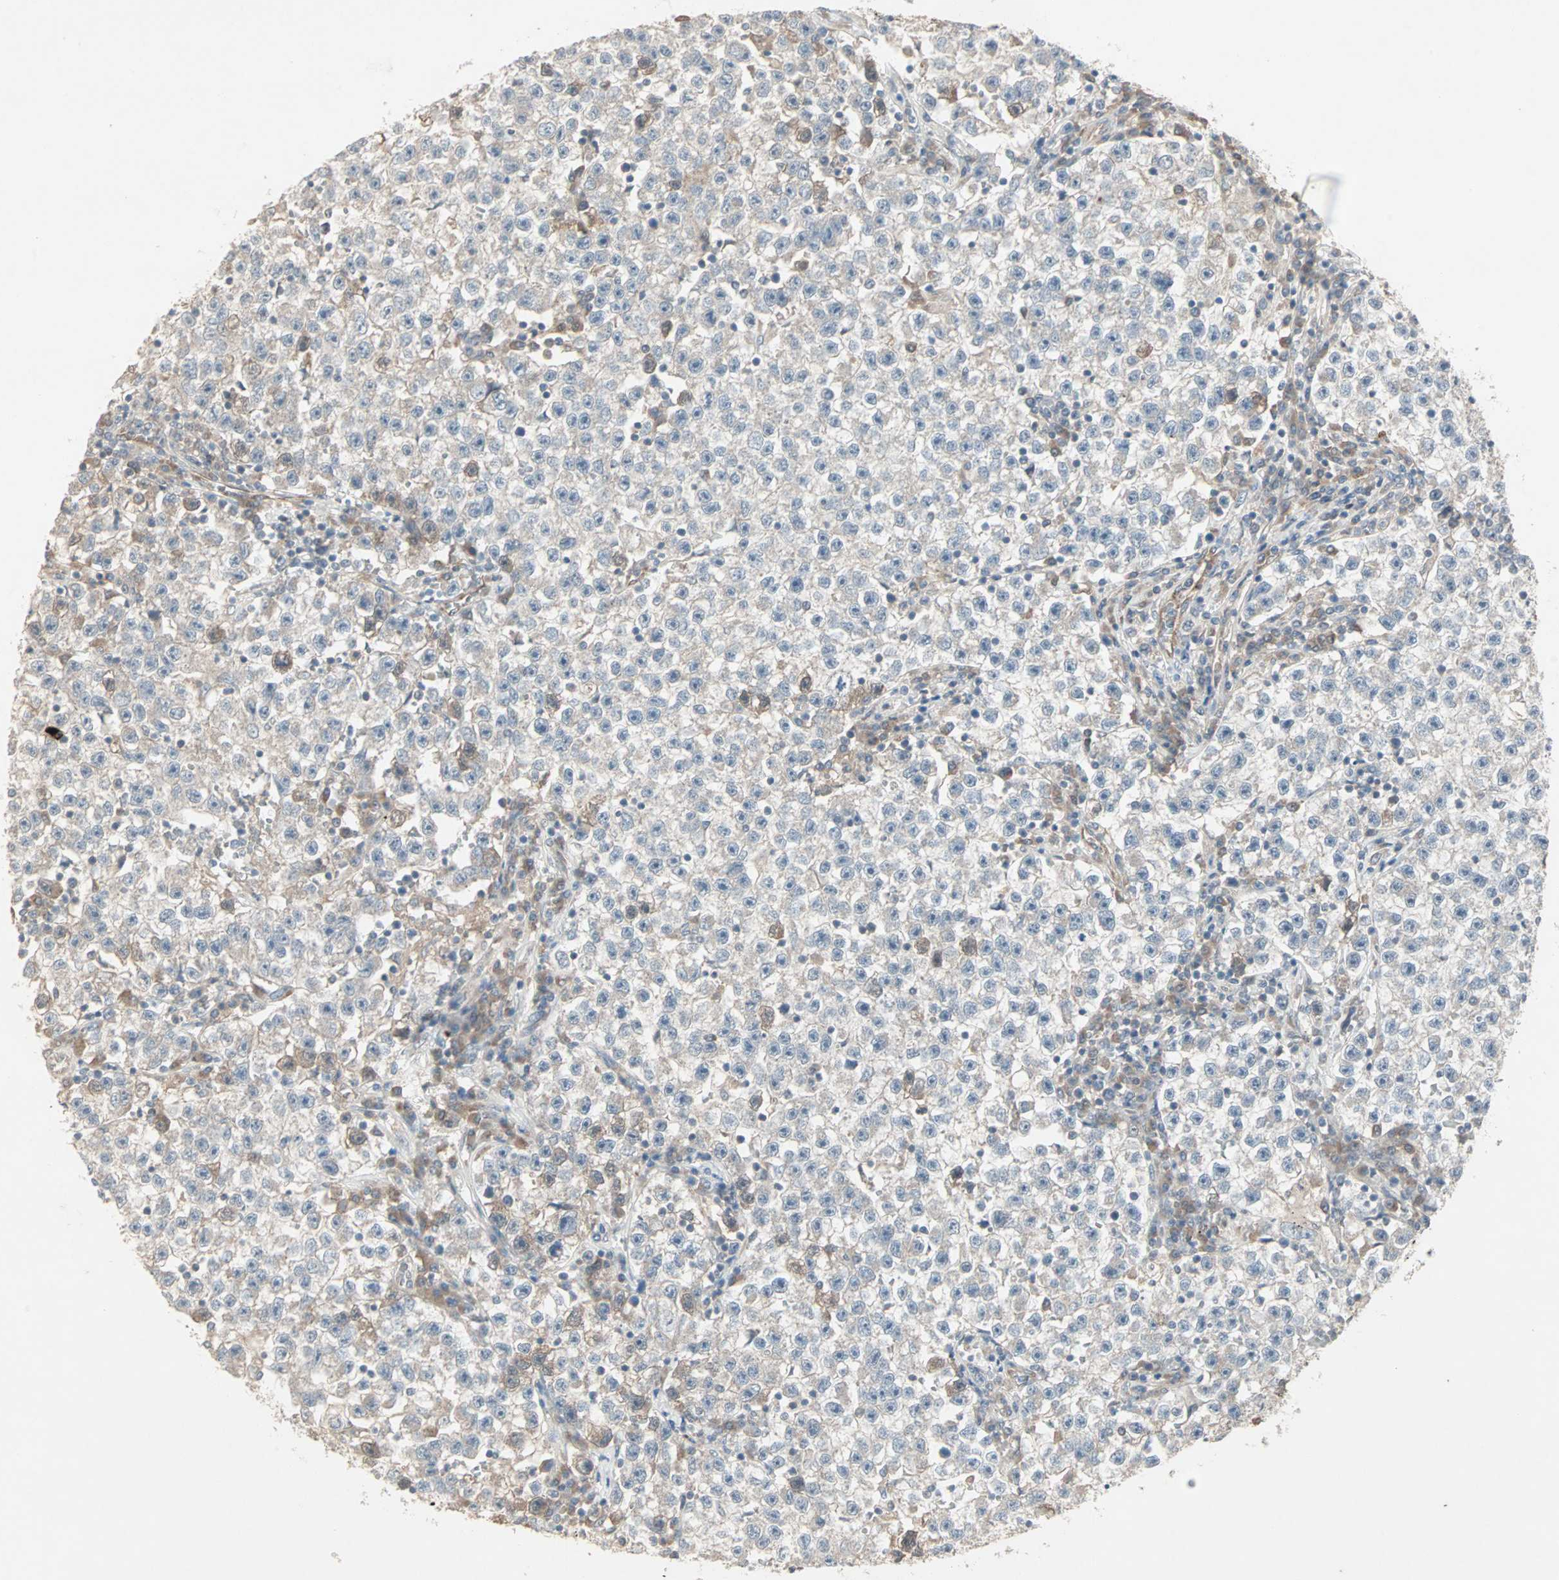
{"staining": {"intensity": "negative", "quantity": "none", "location": "none"}, "tissue": "testis cancer", "cell_type": "Tumor cells", "image_type": "cancer", "snomed": [{"axis": "morphology", "description": "Seminoma, NOS"}, {"axis": "topography", "description": "Testis"}], "caption": "Tumor cells show no significant positivity in testis cancer (seminoma).", "gene": "JMJD7-PLA2G4B", "patient": {"sex": "male", "age": 22}}